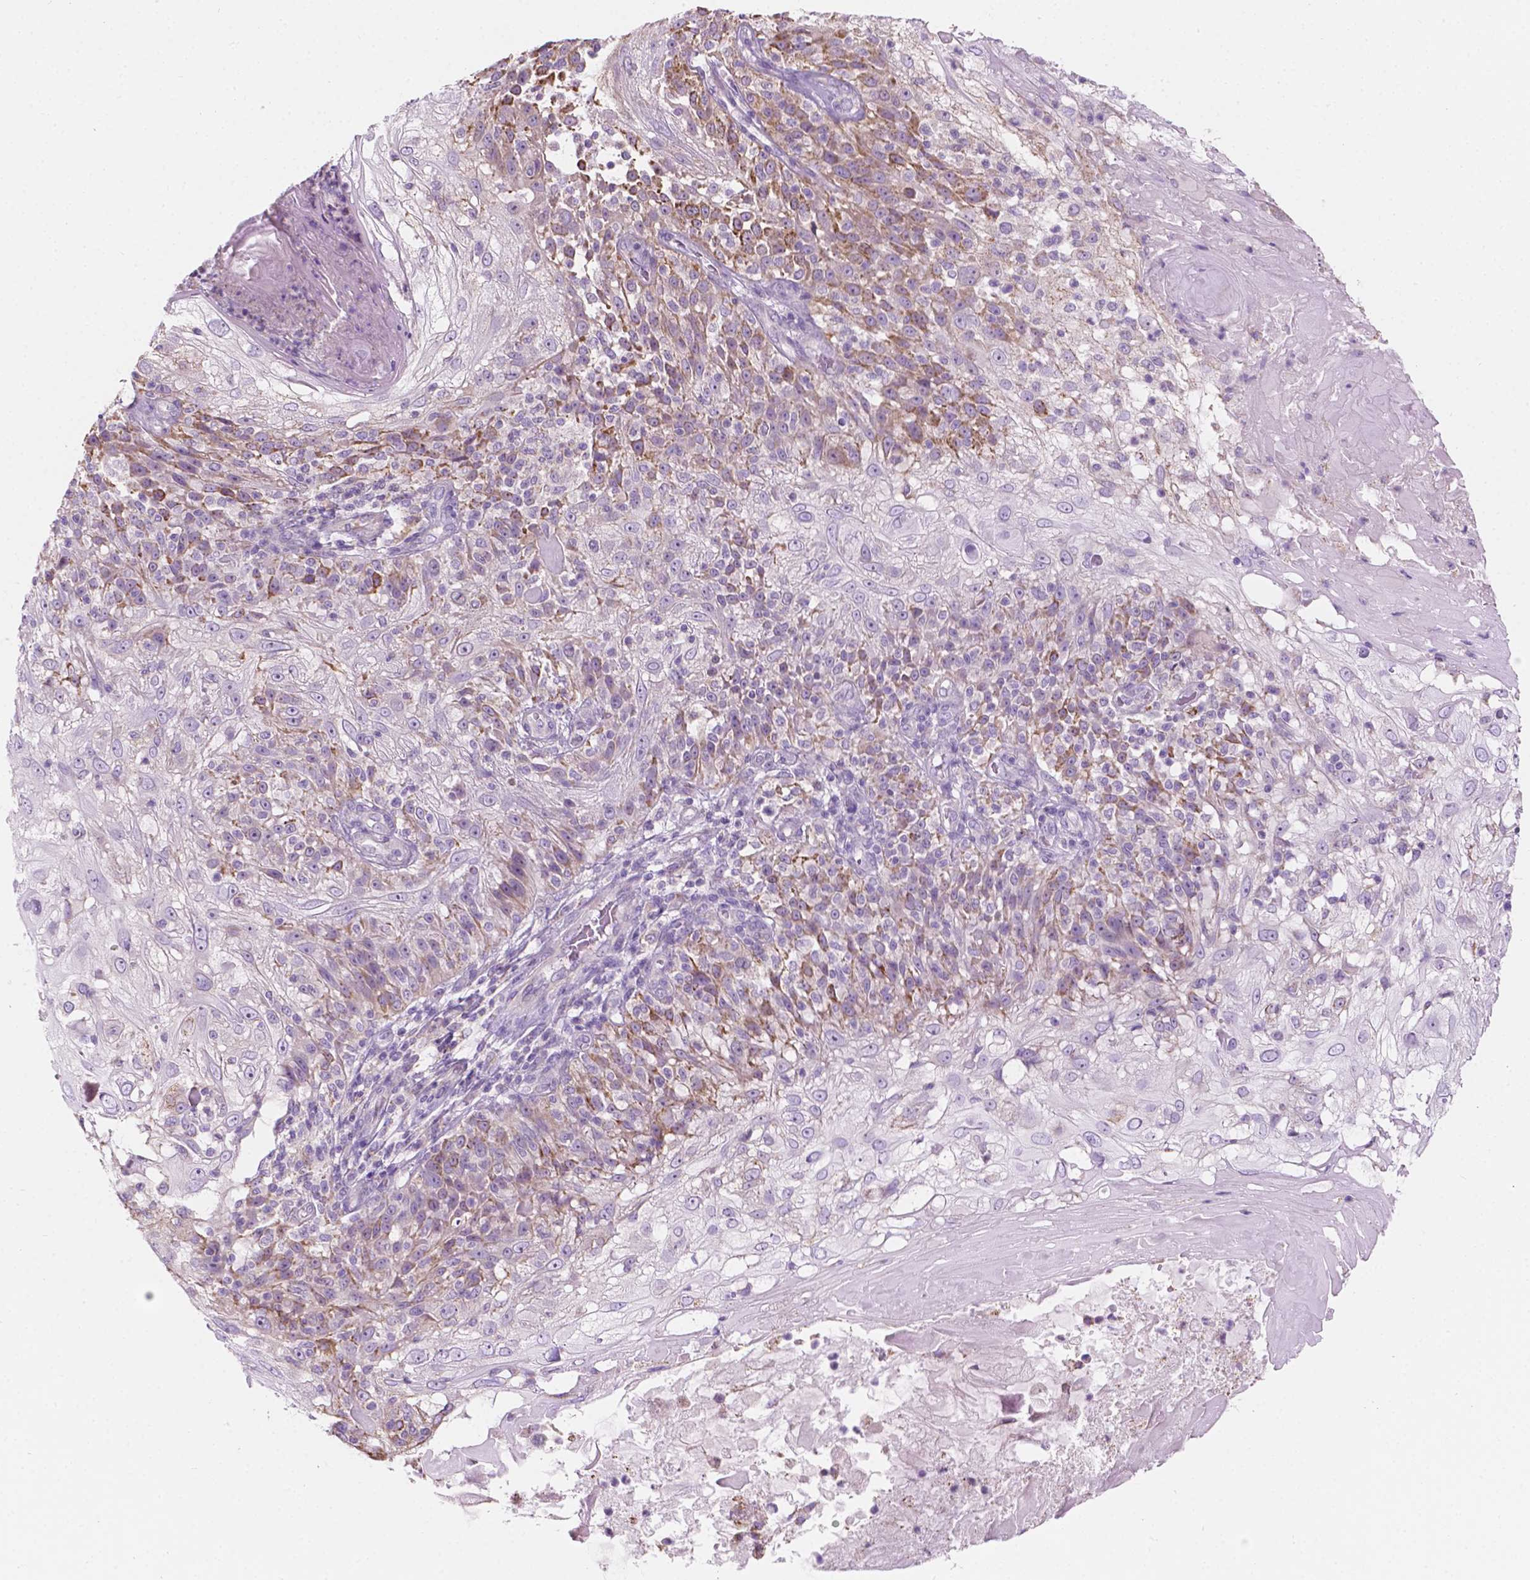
{"staining": {"intensity": "moderate", "quantity": "25%-75%", "location": "cytoplasmic/membranous"}, "tissue": "skin cancer", "cell_type": "Tumor cells", "image_type": "cancer", "snomed": [{"axis": "morphology", "description": "Normal tissue, NOS"}, {"axis": "morphology", "description": "Squamous cell carcinoma, NOS"}, {"axis": "topography", "description": "Skin"}], "caption": "Skin cancer was stained to show a protein in brown. There is medium levels of moderate cytoplasmic/membranous staining in approximately 25%-75% of tumor cells.", "gene": "NOS1AP", "patient": {"sex": "female", "age": 83}}